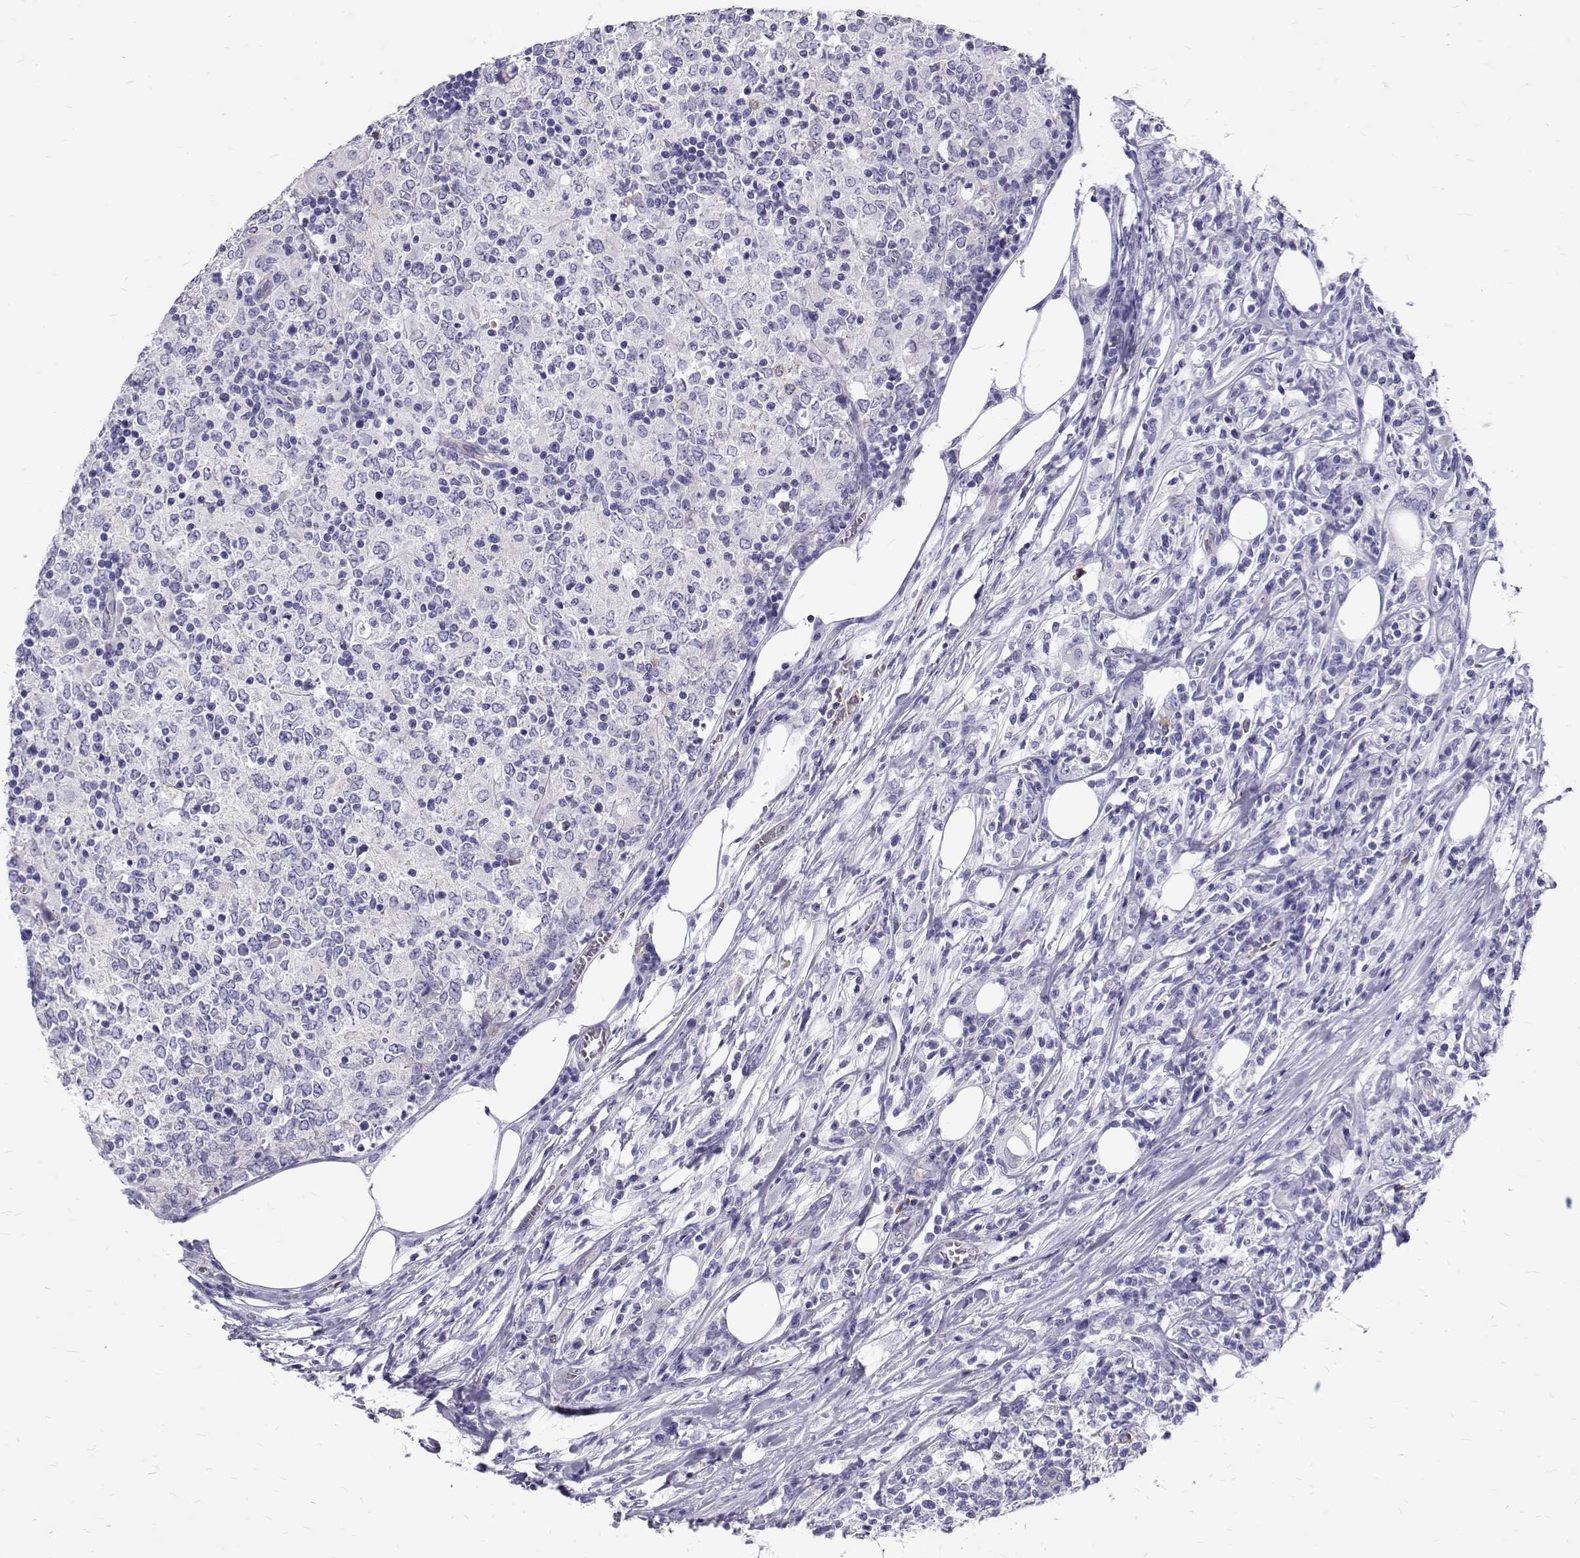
{"staining": {"intensity": "negative", "quantity": "none", "location": "none"}, "tissue": "lymphoma", "cell_type": "Tumor cells", "image_type": "cancer", "snomed": [{"axis": "morphology", "description": "Malignant lymphoma, non-Hodgkin's type, High grade"}, {"axis": "topography", "description": "Lymph node"}], "caption": "This image is of high-grade malignant lymphoma, non-Hodgkin's type stained with IHC to label a protein in brown with the nuclei are counter-stained blue. There is no positivity in tumor cells.", "gene": "IGSF1", "patient": {"sex": "female", "age": 84}}